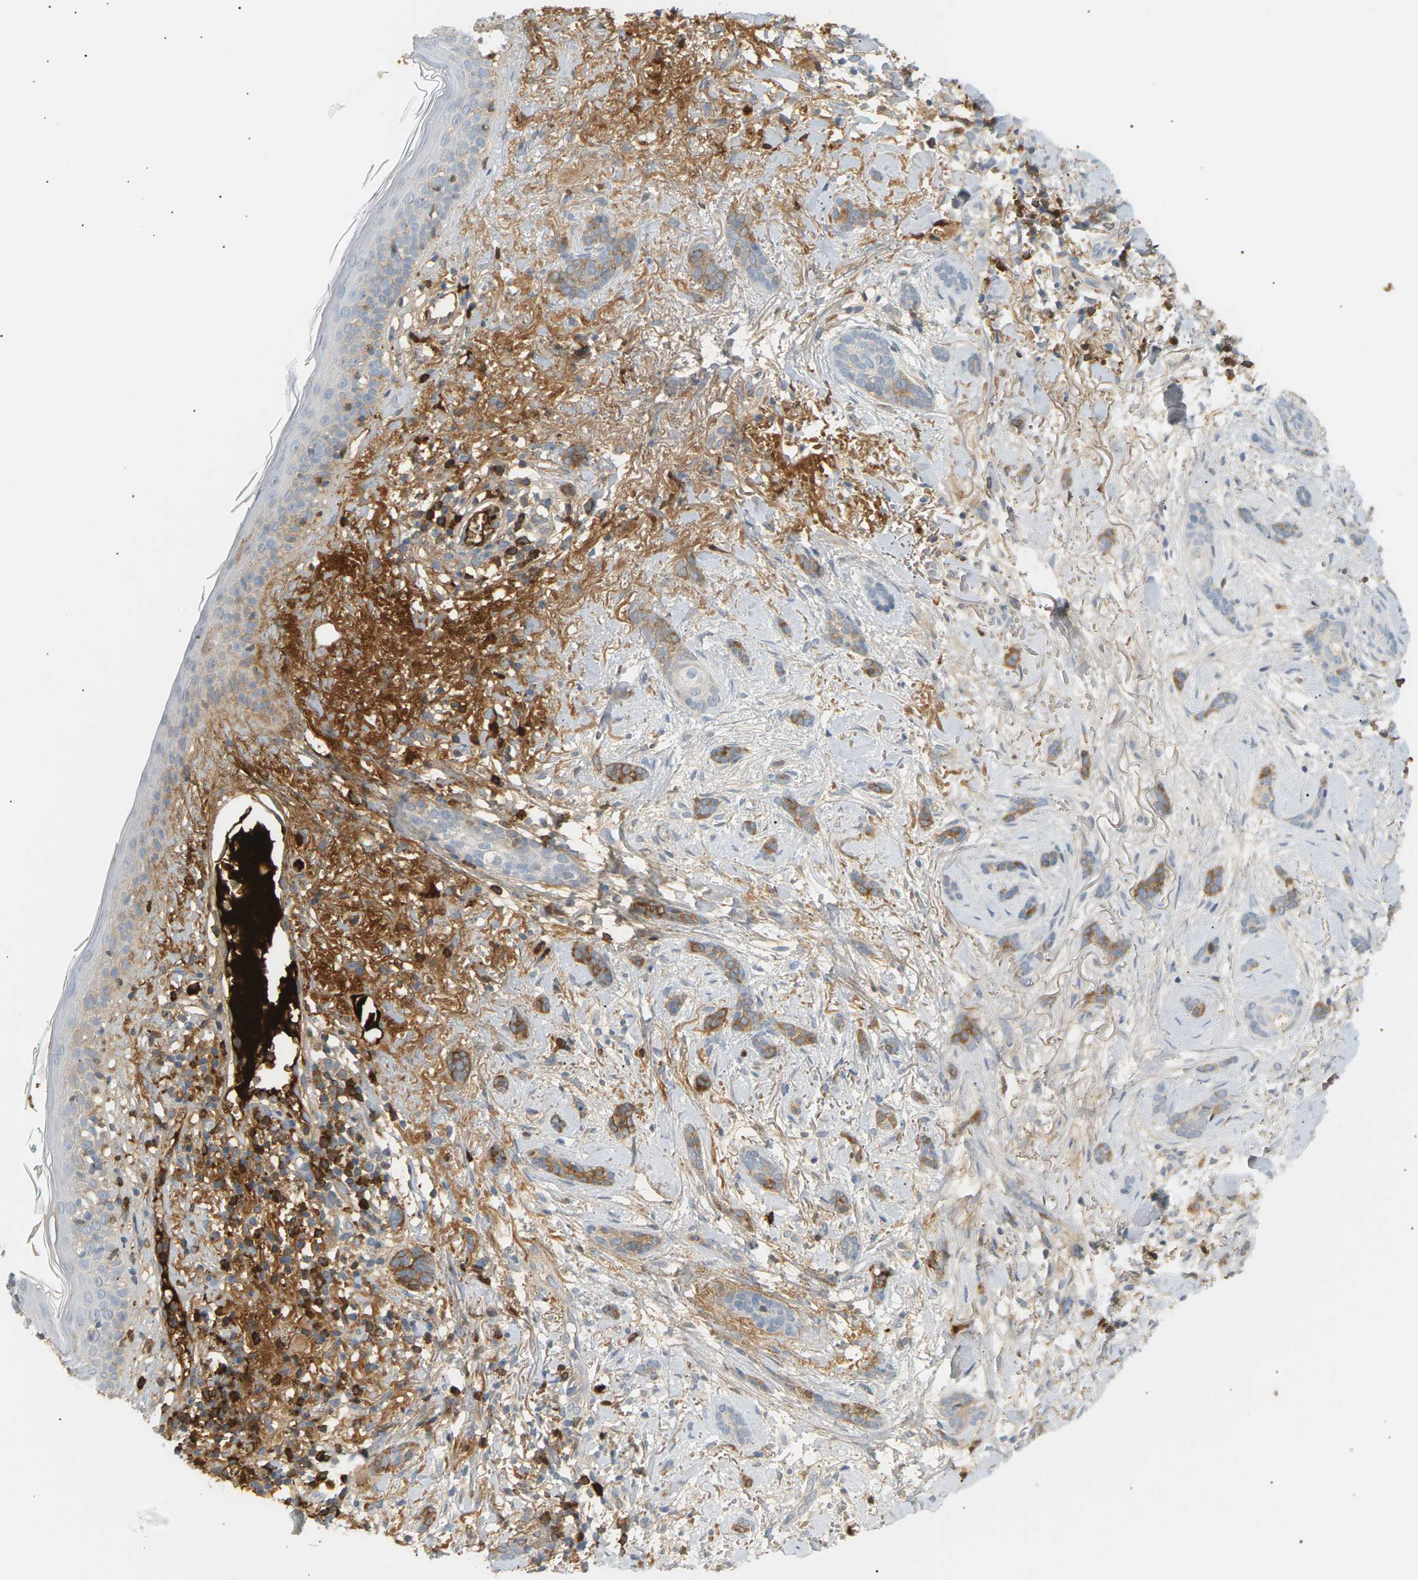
{"staining": {"intensity": "moderate", "quantity": "25%-75%", "location": "cytoplasmic/membranous"}, "tissue": "skin cancer", "cell_type": "Tumor cells", "image_type": "cancer", "snomed": [{"axis": "morphology", "description": "Basal cell carcinoma"}, {"axis": "morphology", "description": "Adnexal tumor, benign"}, {"axis": "topography", "description": "Skin"}], "caption": "The histopathology image reveals immunohistochemical staining of basal cell carcinoma (skin). There is moderate cytoplasmic/membranous staining is appreciated in approximately 25%-75% of tumor cells.", "gene": "IGLC3", "patient": {"sex": "female", "age": 42}}